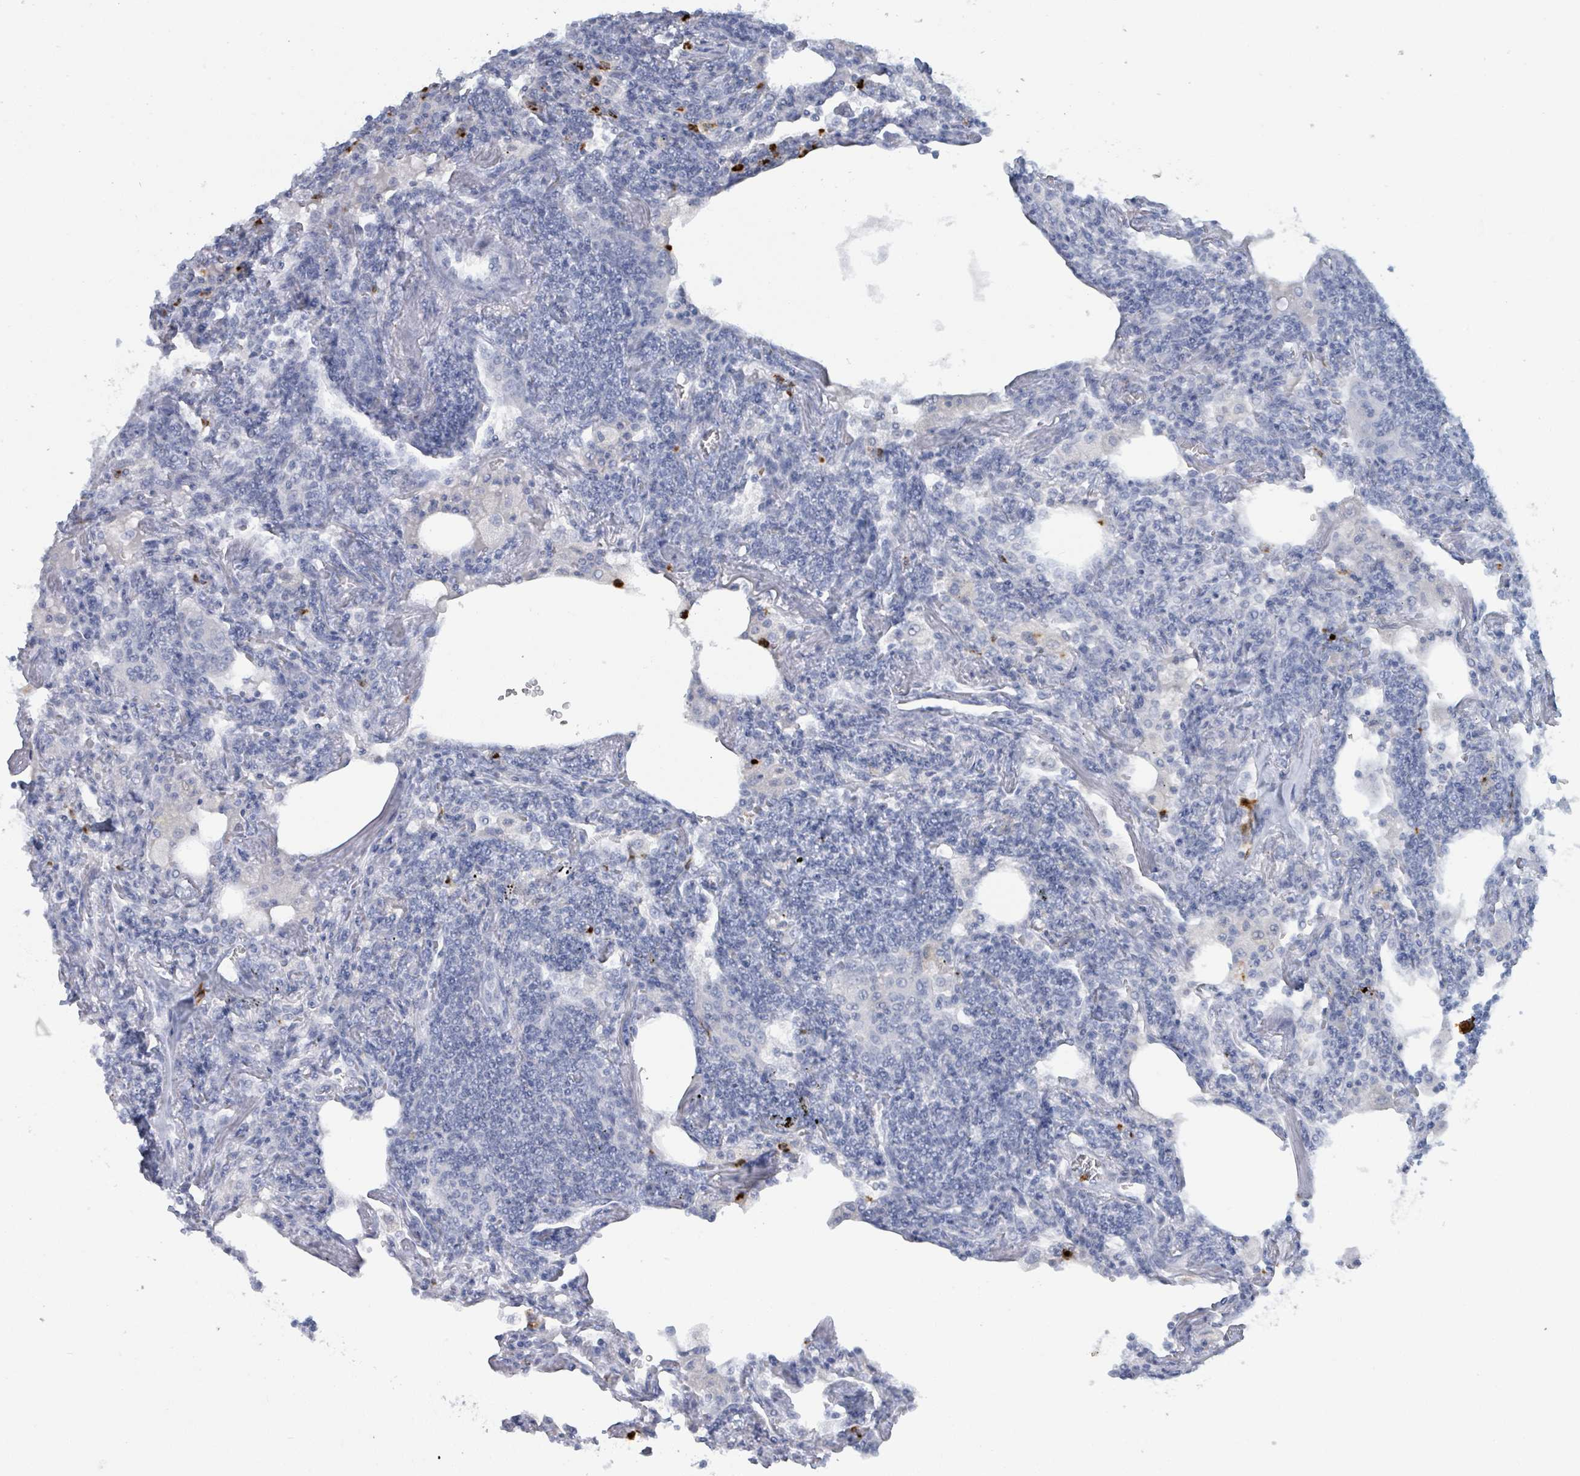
{"staining": {"intensity": "negative", "quantity": "none", "location": "none"}, "tissue": "lymphoma", "cell_type": "Tumor cells", "image_type": "cancer", "snomed": [{"axis": "morphology", "description": "Malignant lymphoma, non-Hodgkin's type, Low grade"}, {"axis": "topography", "description": "Lung"}], "caption": "Immunohistochemistry of malignant lymphoma, non-Hodgkin's type (low-grade) displays no positivity in tumor cells.", "gene": "DEFA4", "patient": {"sex": "female", "age": 71}}